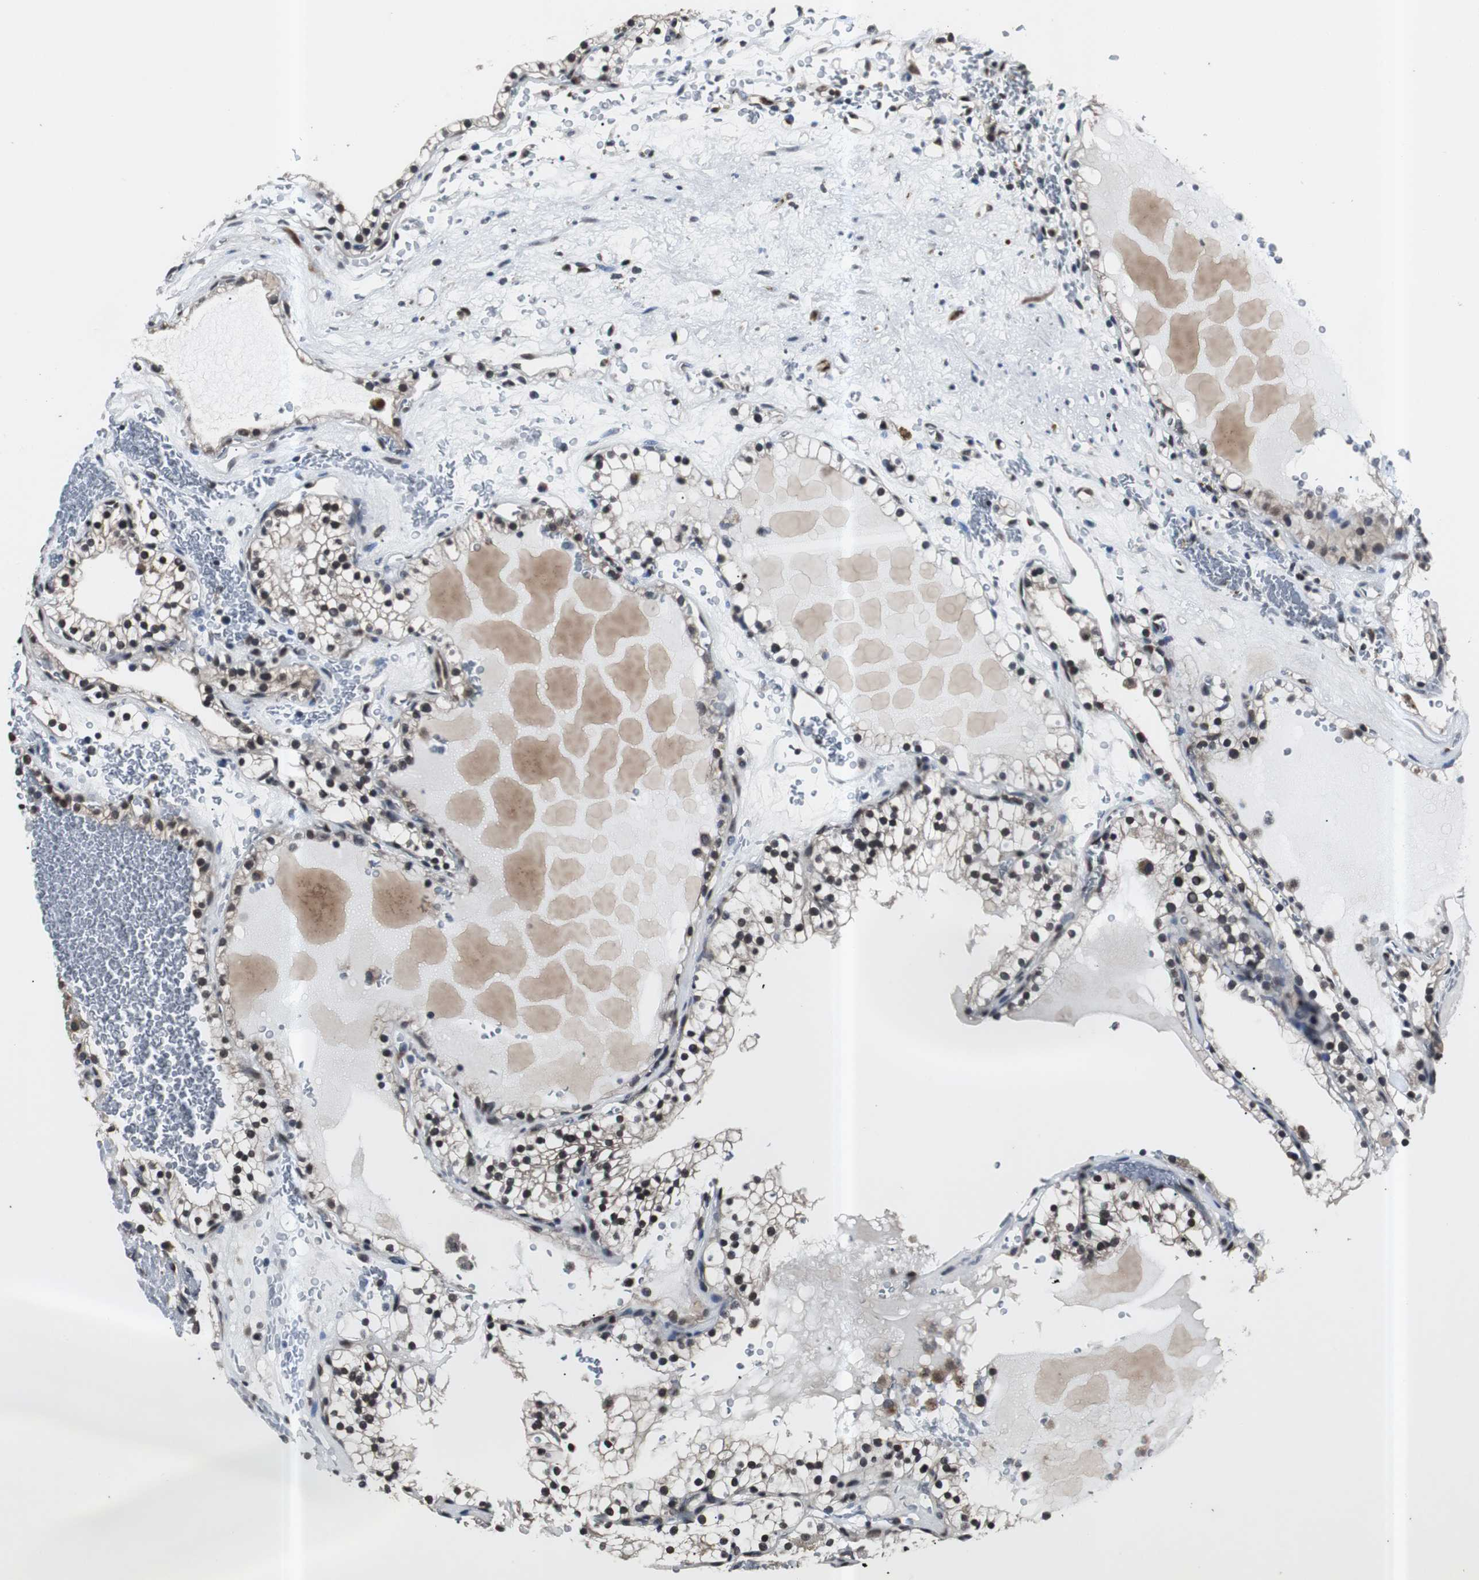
{"staining": {"intensity": "negative", "quantity": "none", "location": "none"}, "tissue": "renal cancer", "cell_type": "Tumor cells", "image_type": "cancer", "snomed": [{"axis": "morphology", "description": "Adenocarcinoma, NOS"}, {"axis": "topography", "description": "Kidney"}], "caption": "Human renal cancer stained for a protein using IHC displays no staining in tumor cells.", "gene": "SMAD1", "patient": {"sex": "female", "age": 41}}